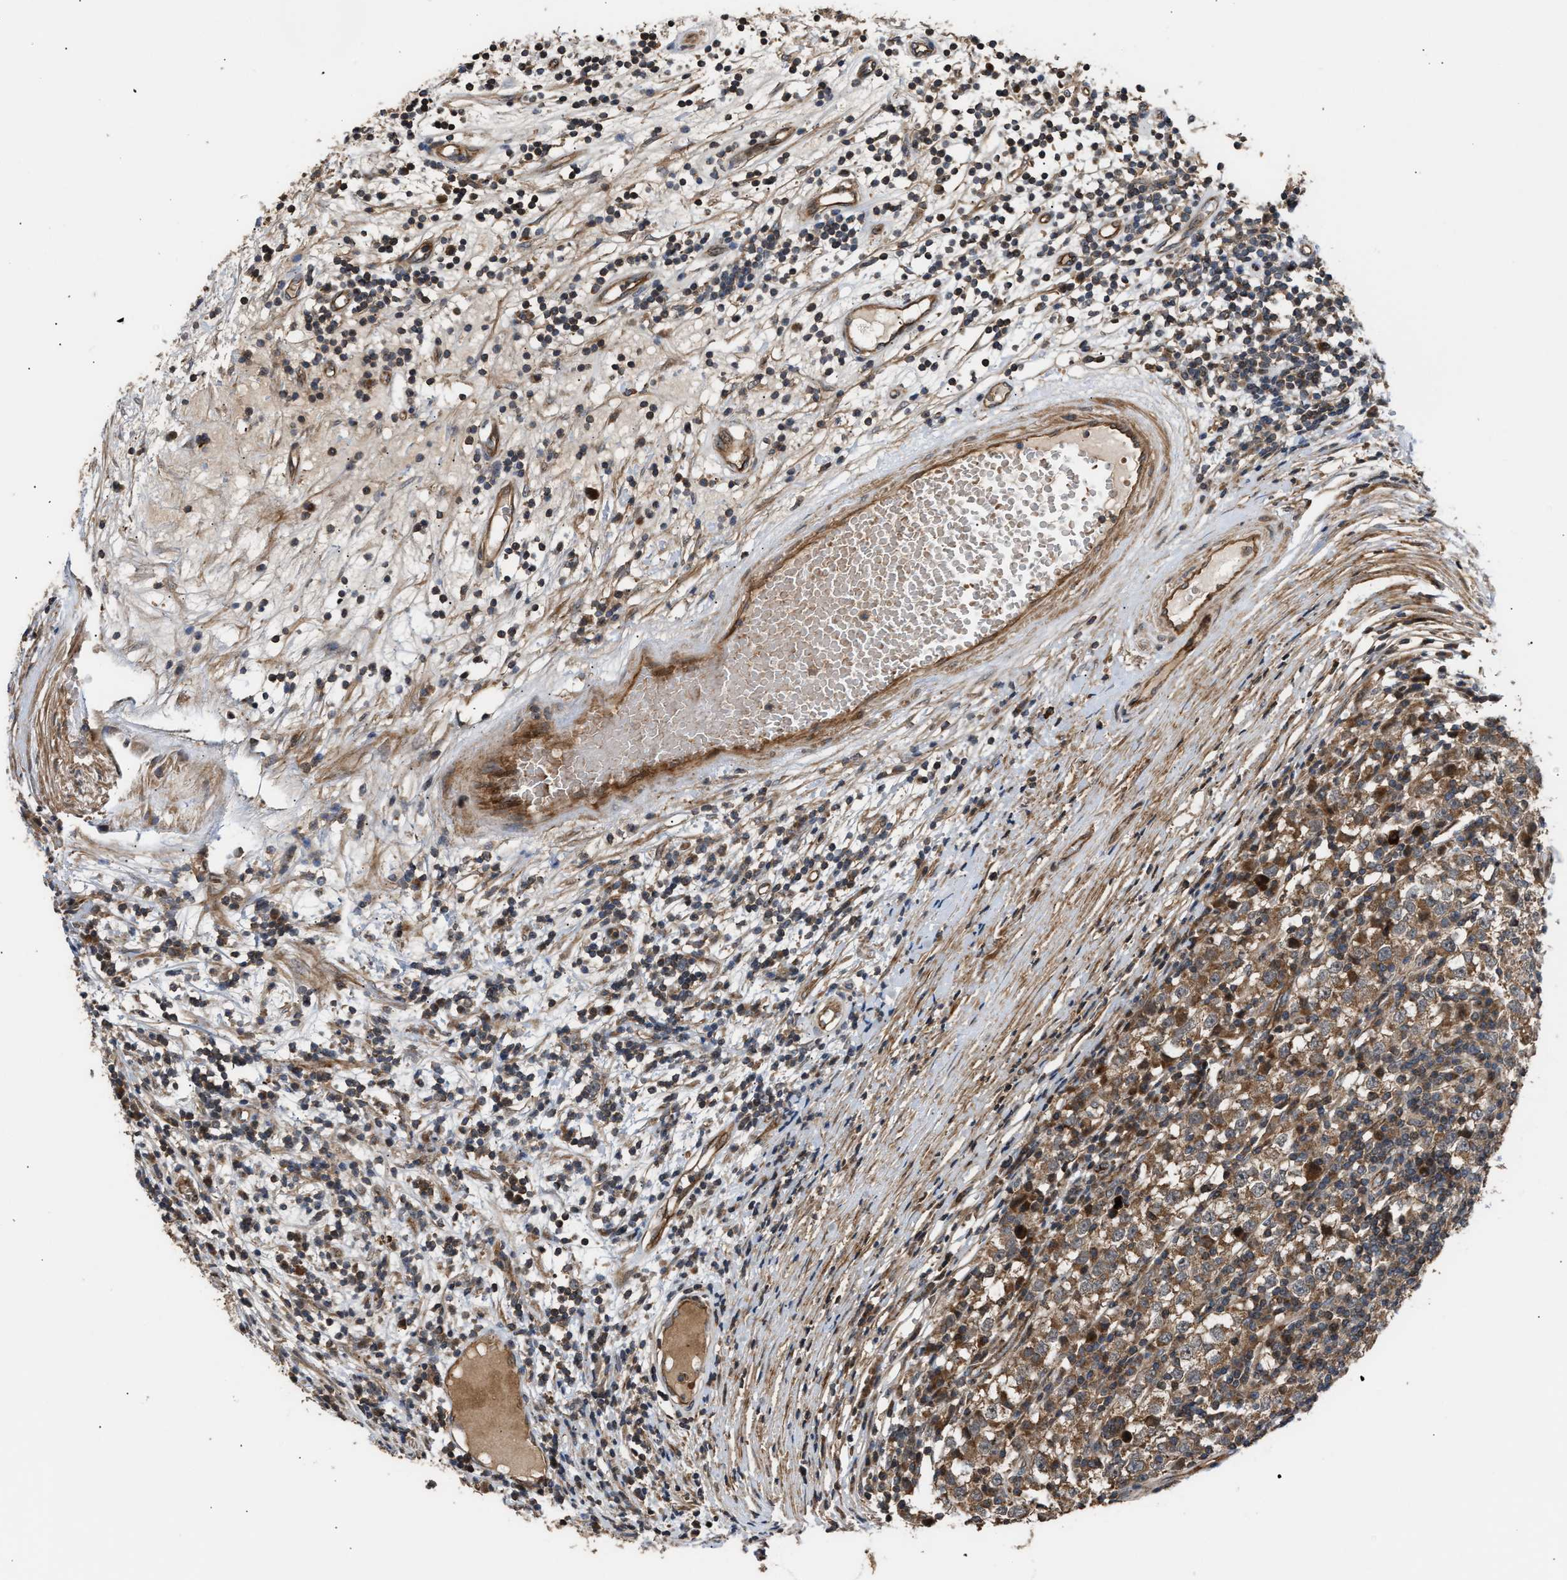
{"staining": {"intensity": "moderate", "quantity": "<25%", "location": "cytoplasmic/membranous"}, "tissue": "testis cancer", "cell_type": "Tumor cells", "image_type": "cancer", "snomed": [{"axis": "morphology", "description": "Seminoma, NOS"}, {"axis": "topography", "description": "Testis"}], "caption": "Immunohistochemistry (DAB) staining of human seminoma (testis) exhibits moderate cytoplasmic/membranous protein positivity in approximately <25% of tumor cells.", "gene": "STAU1", "patient": {"sex": "male", "age": 65}}